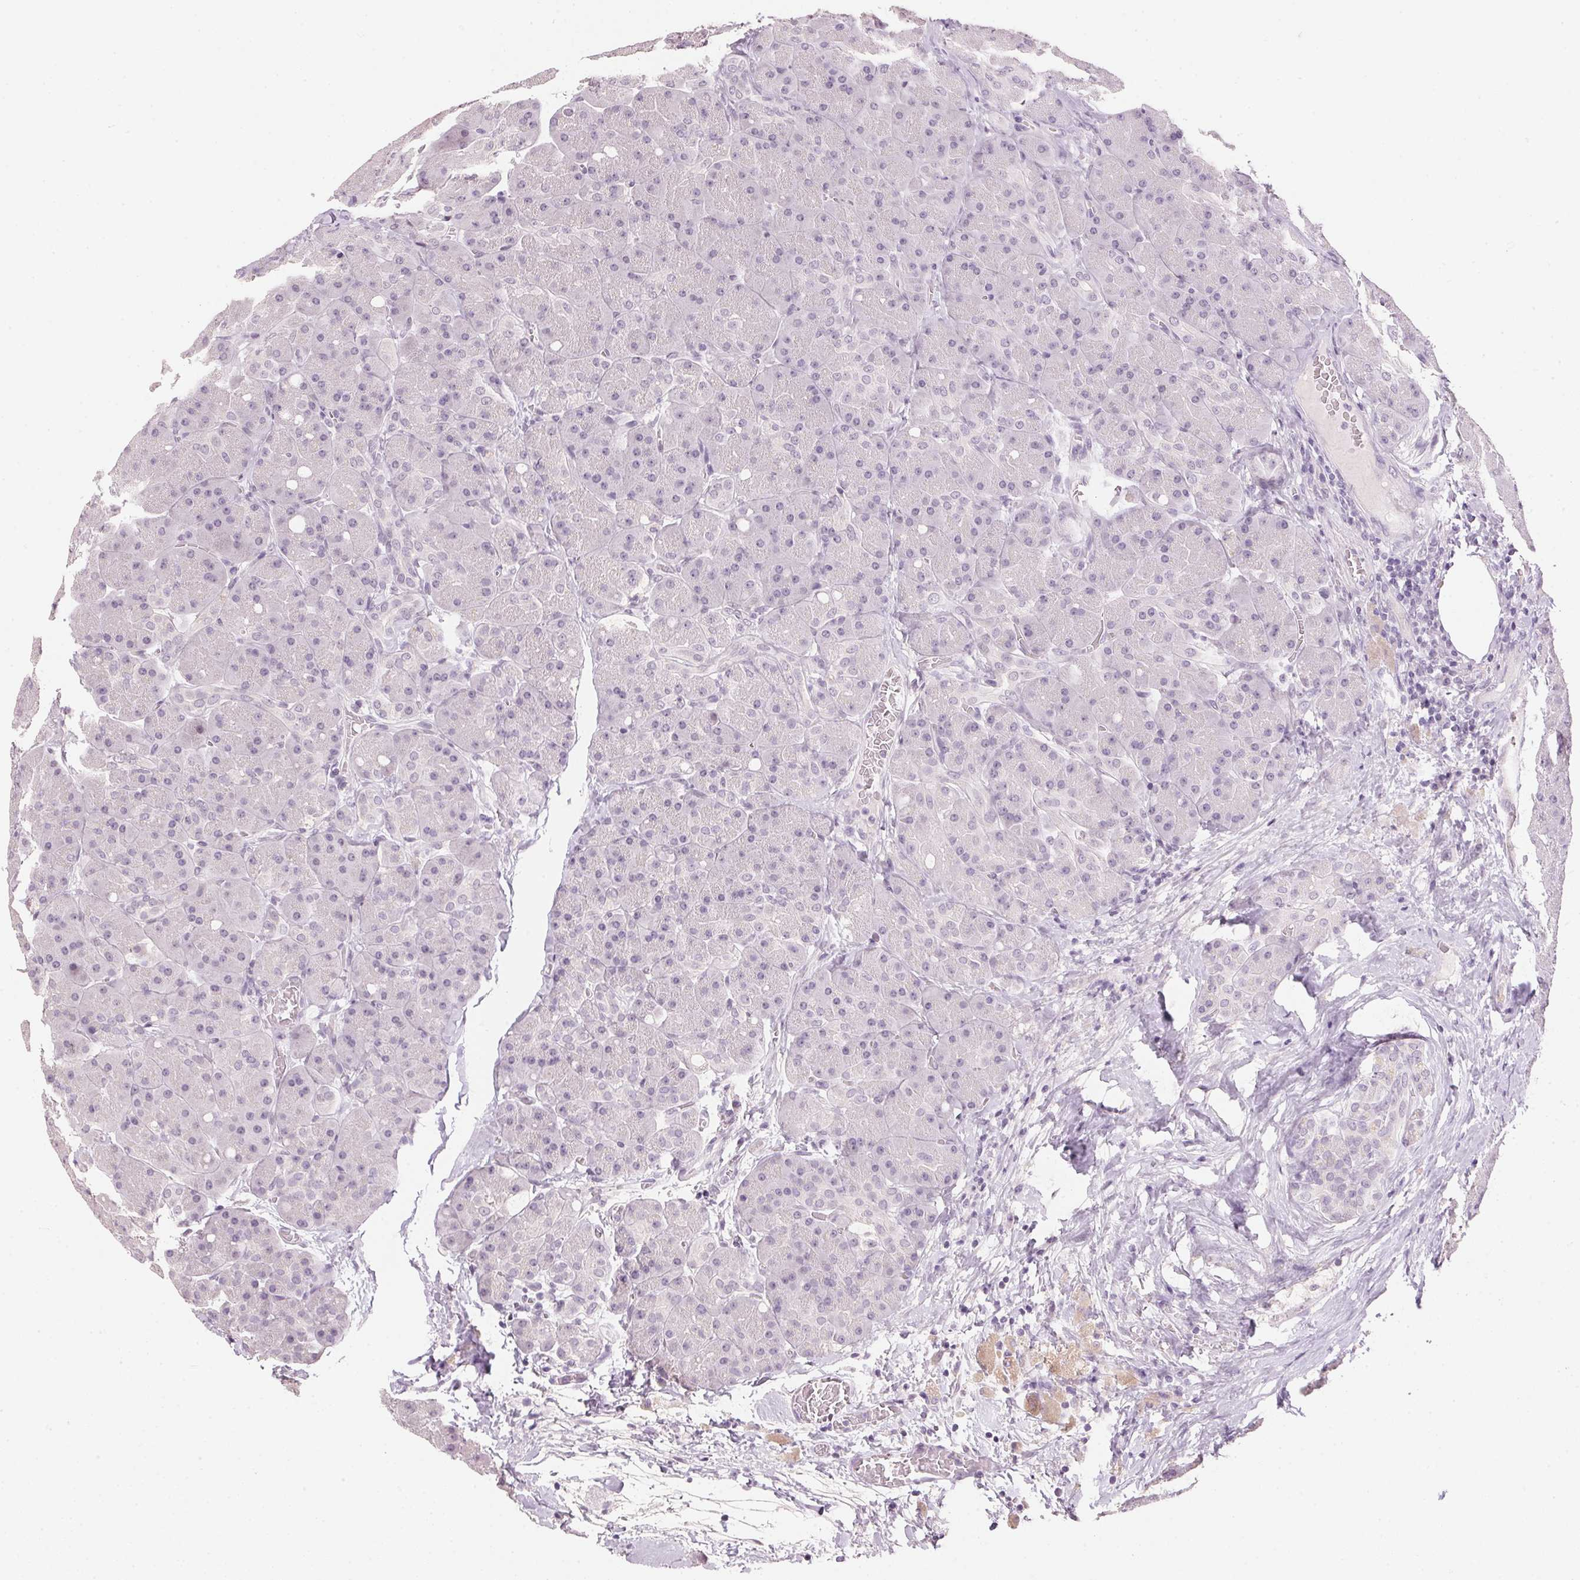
{"staining": {"intensity": "negative", "quantity": "none", "location": "none"}, "tissue": "pancreas", "cell_type": "Exocrine glandular cells", "image_type": "normal", "snomed": [{"axis": "morphology", "description": "Normal tissue, NOS"}, {"axis": "topography", "description": "Pancreas"}], "caption": "Protein analysis of unremarkable pancreas reveals no significant staining in exocrine glandular cells. (DAB immunohistochemistry with hematoxylin counter stain).", "gene": "IGFBP1", "patient": {"sex": "male", "age": 55}}